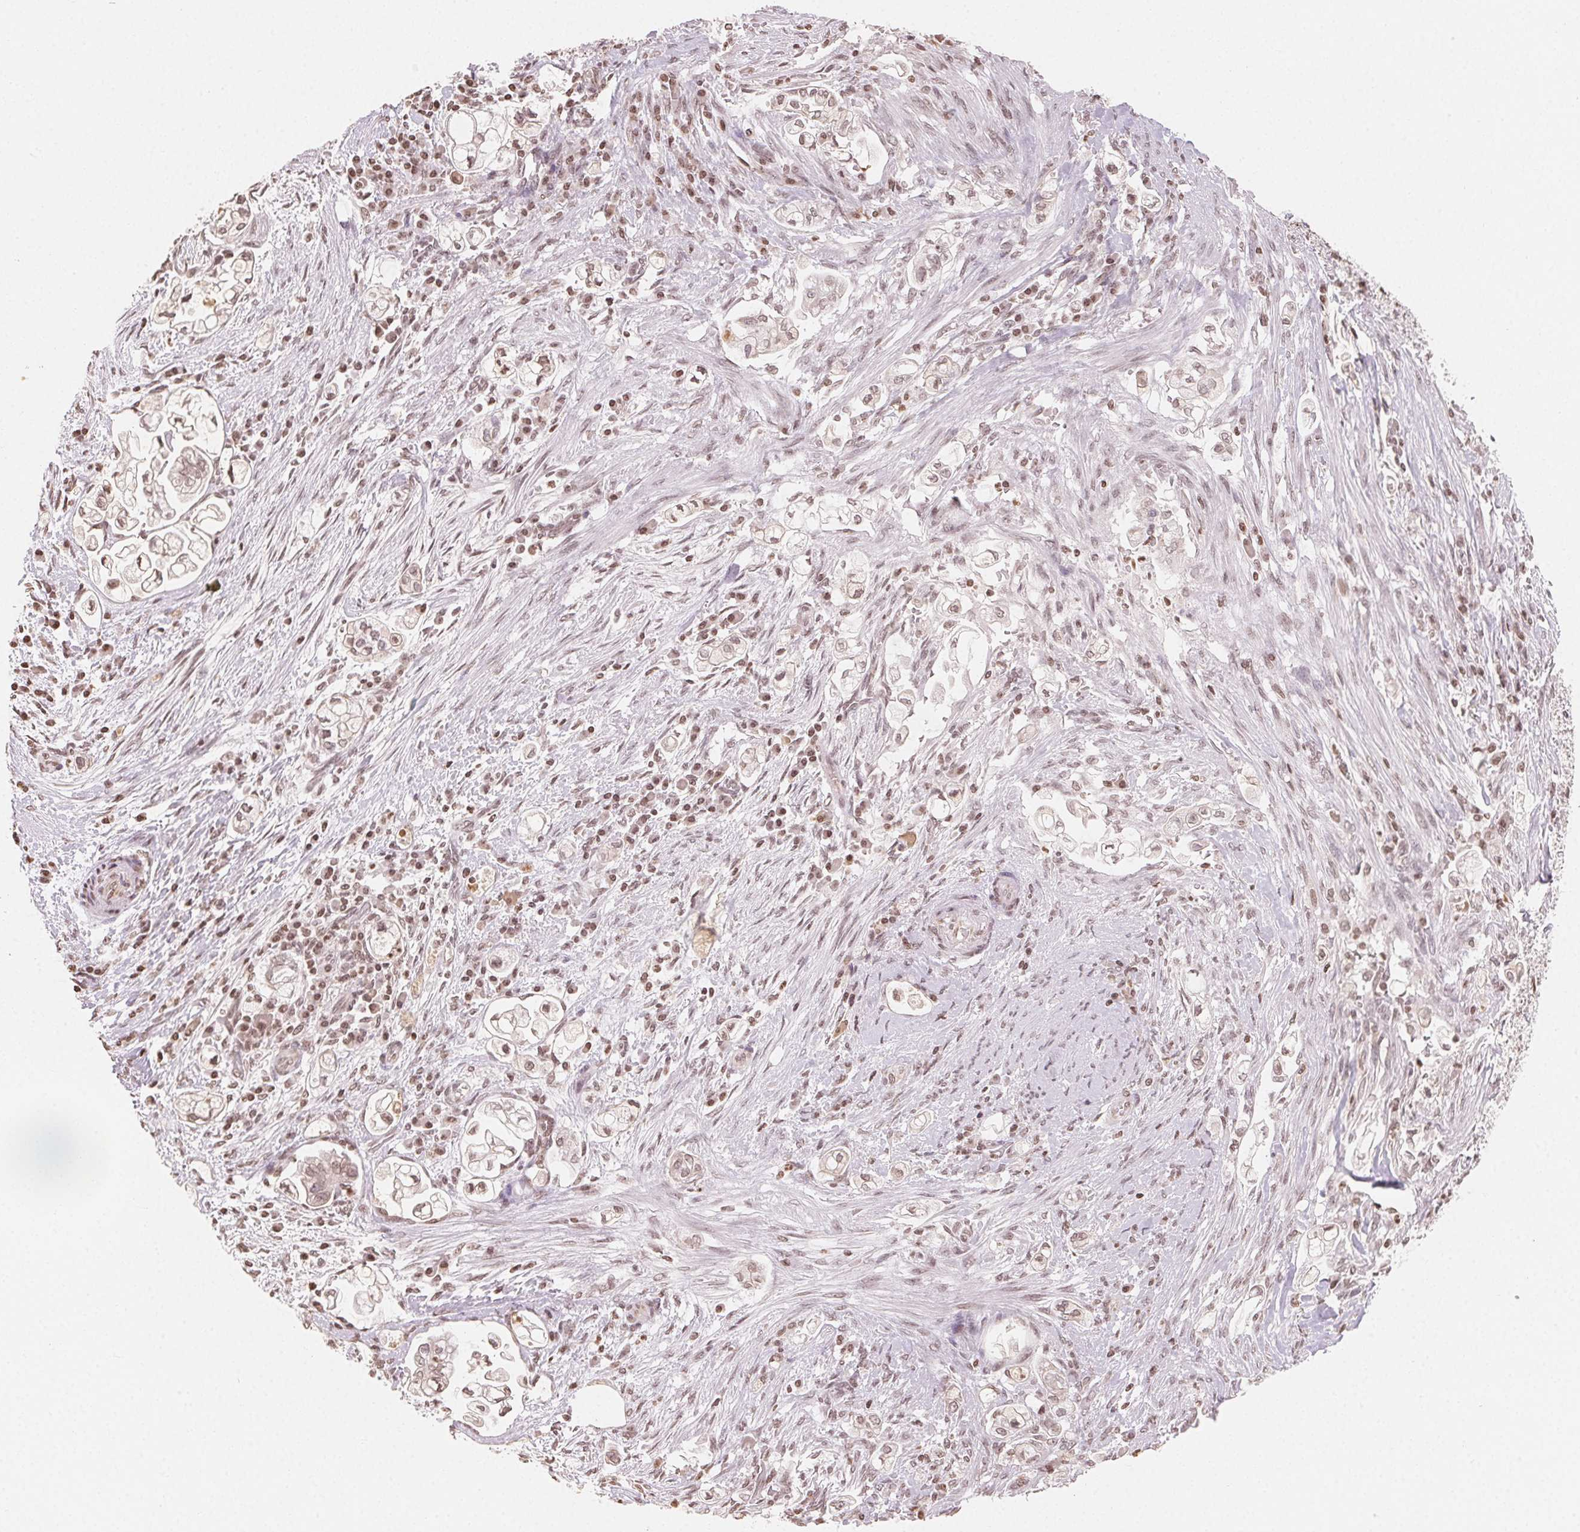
{"staining": {"intensity": "weak", "quantity": "<25%", "location": "nuclear"}, "tissue": "pancreatic cancer", "cell_type": "Tumor cells", "image_type": "cancer", "snomed": [{"axis": "morphology", "description": "Adenocarcinoma, NOS"}, {"axis": "topography", "description": "Pancreas"}], "caption": "IHC image of human pancreatic cancer (adenocarcinoma) stained for a protein (brown), which exhibits no expression in tumor cells.", "gene": "TBP", "patient": {"sex": "female", "age": 69}}